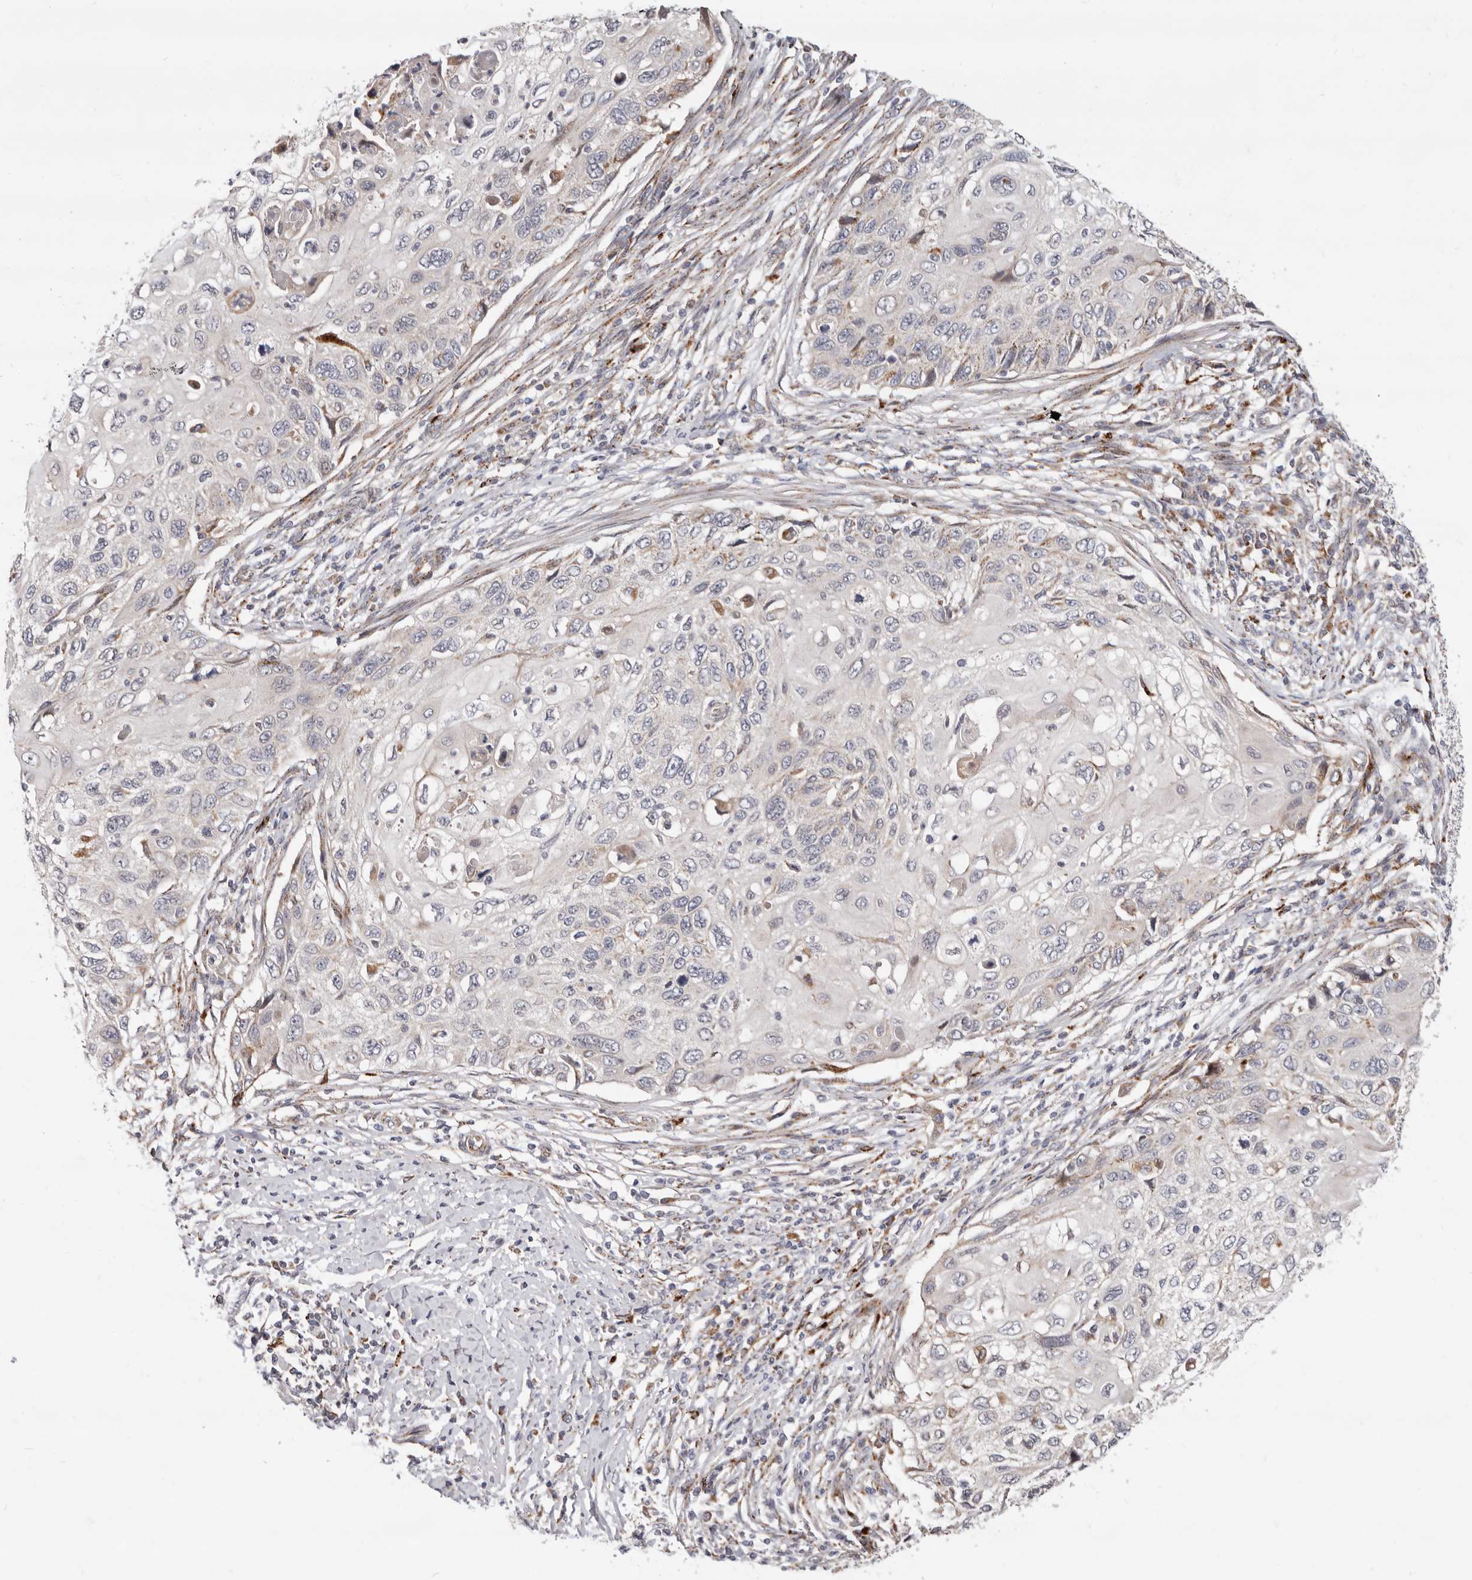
{"staining": {"intensity": "negative", "quantity": "none", "location": "none"}, "tissue": "cervical cancer", "cell_type": "Tumor cells", "image_type": "cancer", "snomed": [{"axis": "morphology", "description": "Squamous cell carcinoma, NOS"}, {"axis": "topography", "description": "Cervix"}], "caption": "An image of human cervical squamous cell carcinoma is negative for staining in tumor cells. (DAB (3,3'-diaminobenzidine) immunohistochemistry with hematoxylin counter stain).", "gene": "TOR3A", "patient": {"sex": "female", "age": 70}}